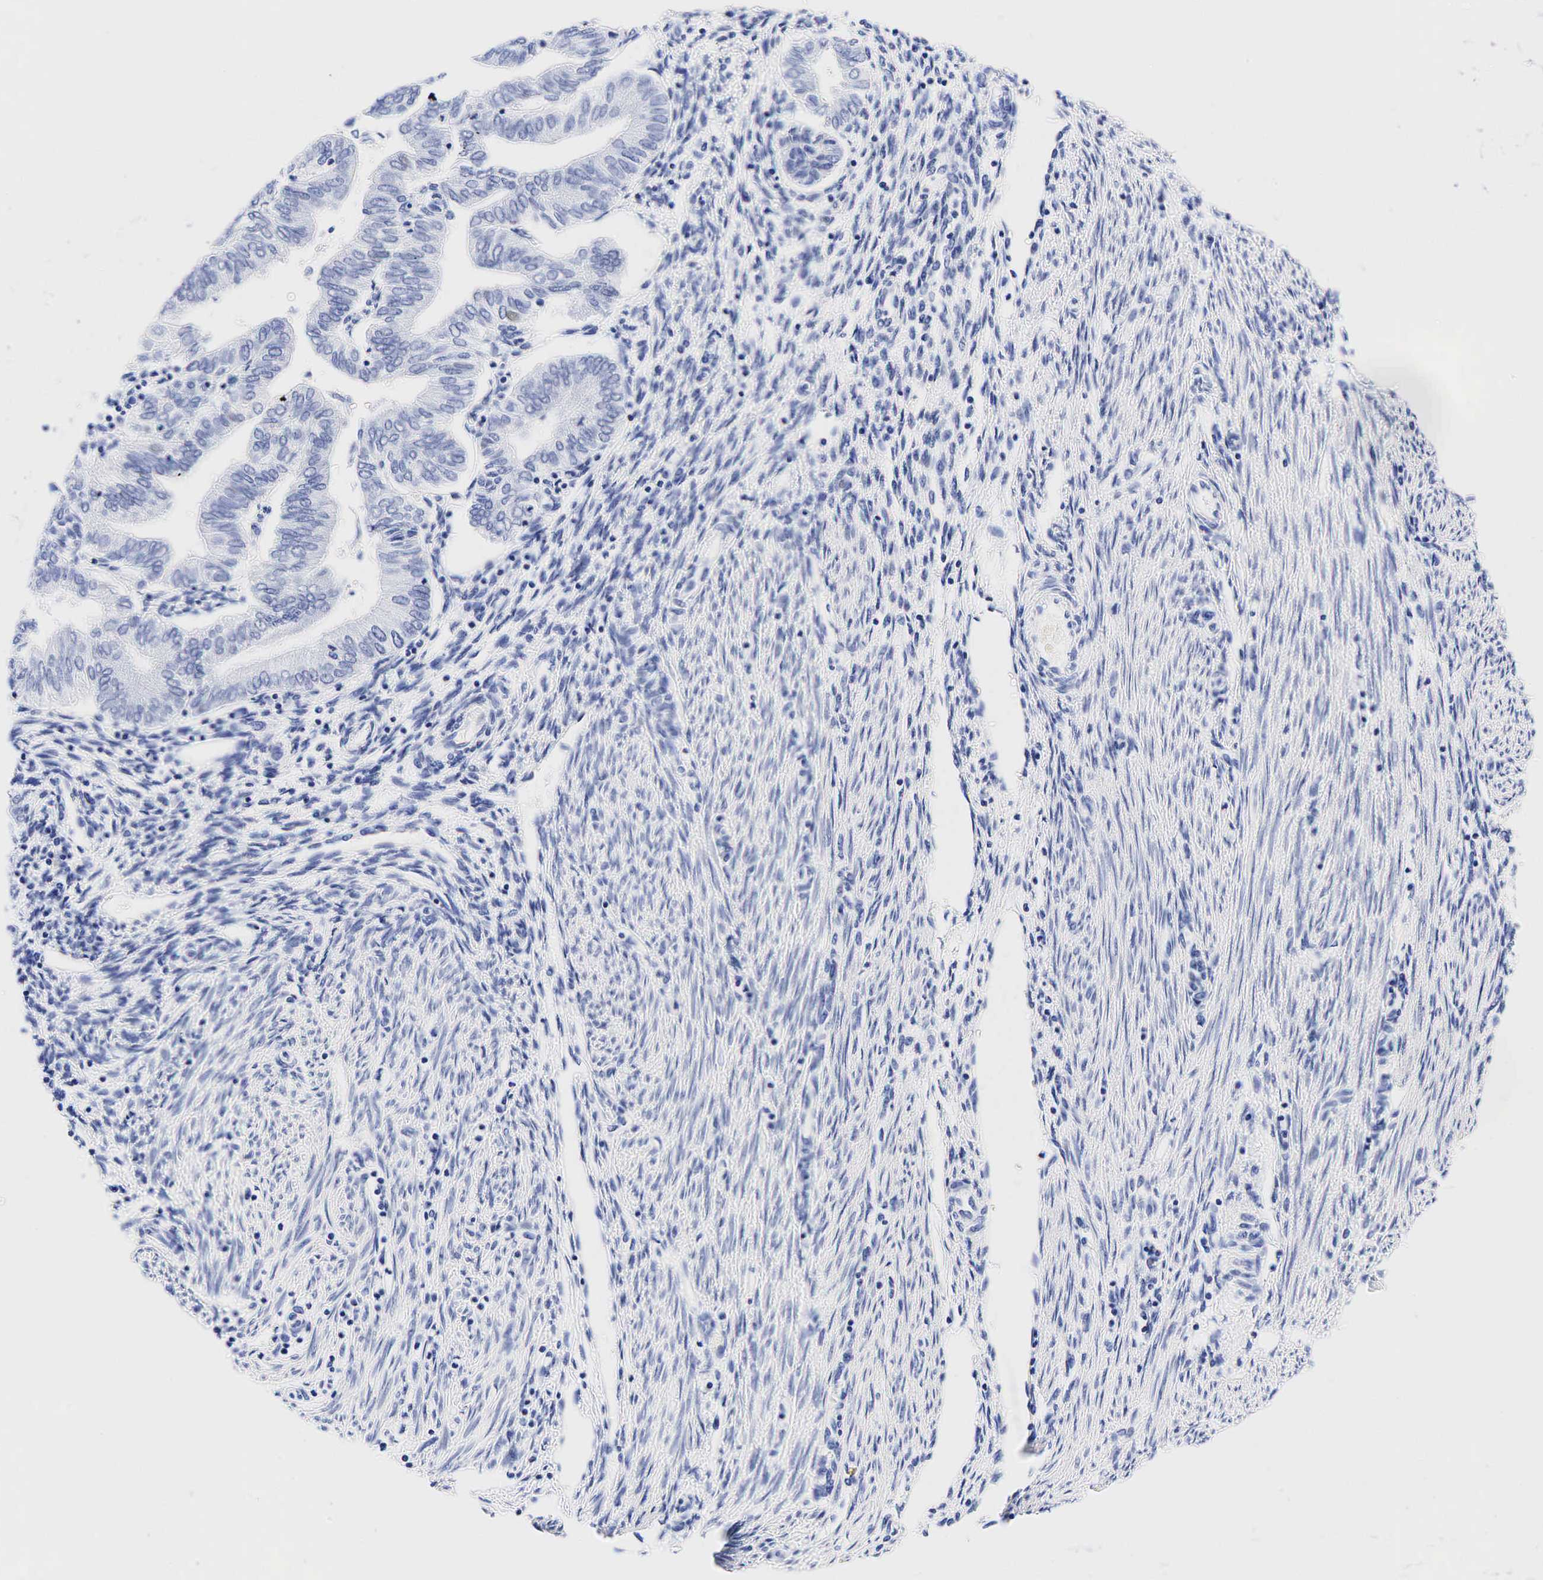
{"staining": {"intensity": "weak", "quantity": "<25%", "location": "nuclear"}, "tissue": "endometrial cancer", "cell_type": "Tumor cells", "image_type": "cancer", "snomed": [{"axis": "morphology", "description": "Adenocarcinoma, NOS"}, {"axis": "topography", "description": "Endometrium"}], "caption": "This is a image of immunohistochemistry (IHC) staining of endometrial cancer (adenocarcinoma), which shows no expression in tumor cells.", "gene": "ESR1", "patient": {"sex": "female", "age": 51}}